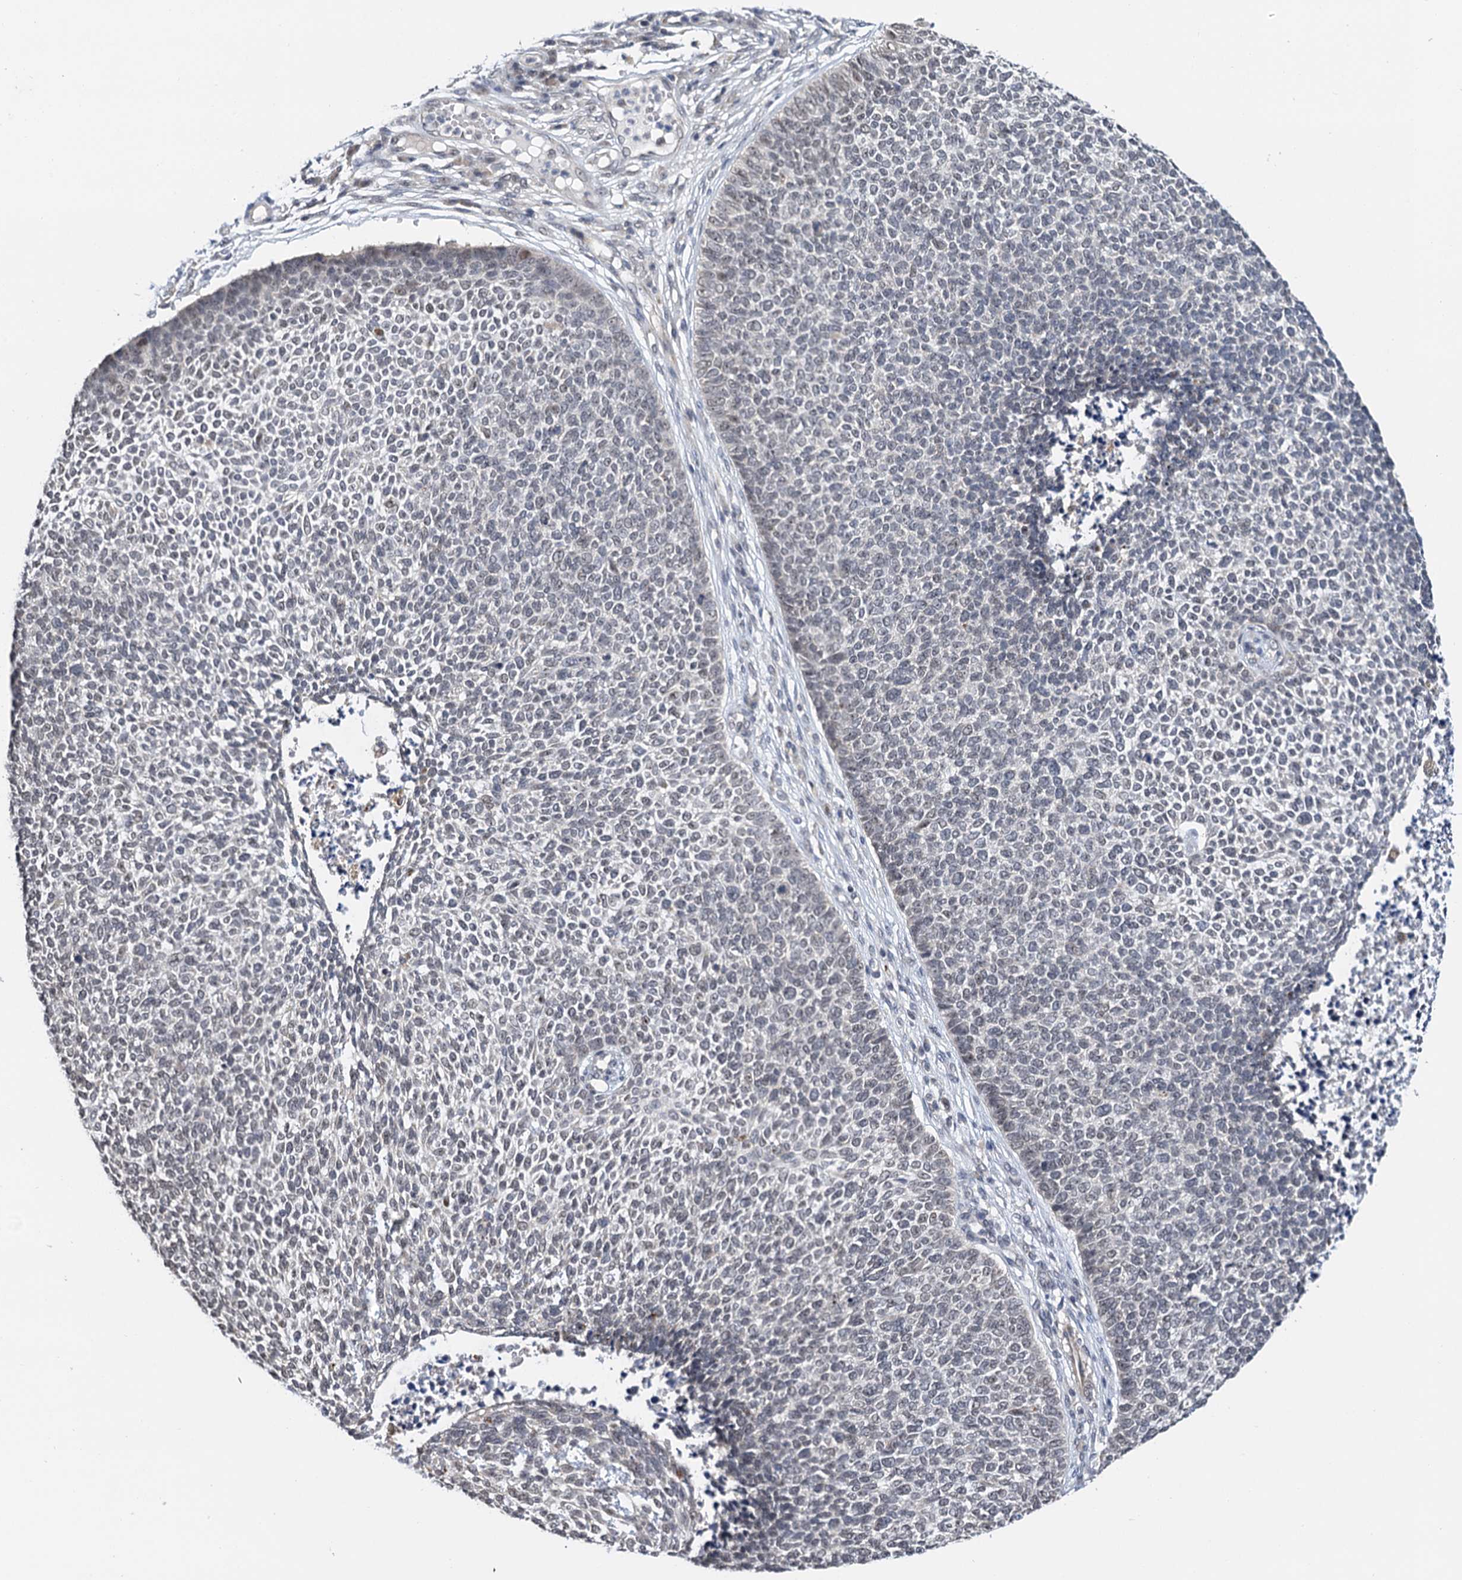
{"staining": {"intensity": "negative", "quantity": "none", "location": "none"}, "tissue": "skin cancer", "cell_type": "Tumor cells", "image_type": "cancer", "snomed": [{"axis": "morphology", "description": "Basal cell carcinoma"}, {"axis": "topography", "description": "Skin"}], "caption": "The image demonstrates no staining of tumor cells in basal cell carcinoma (skin).", "gene": "NAT10", "patient": {"sex": "female", "age": 84}}